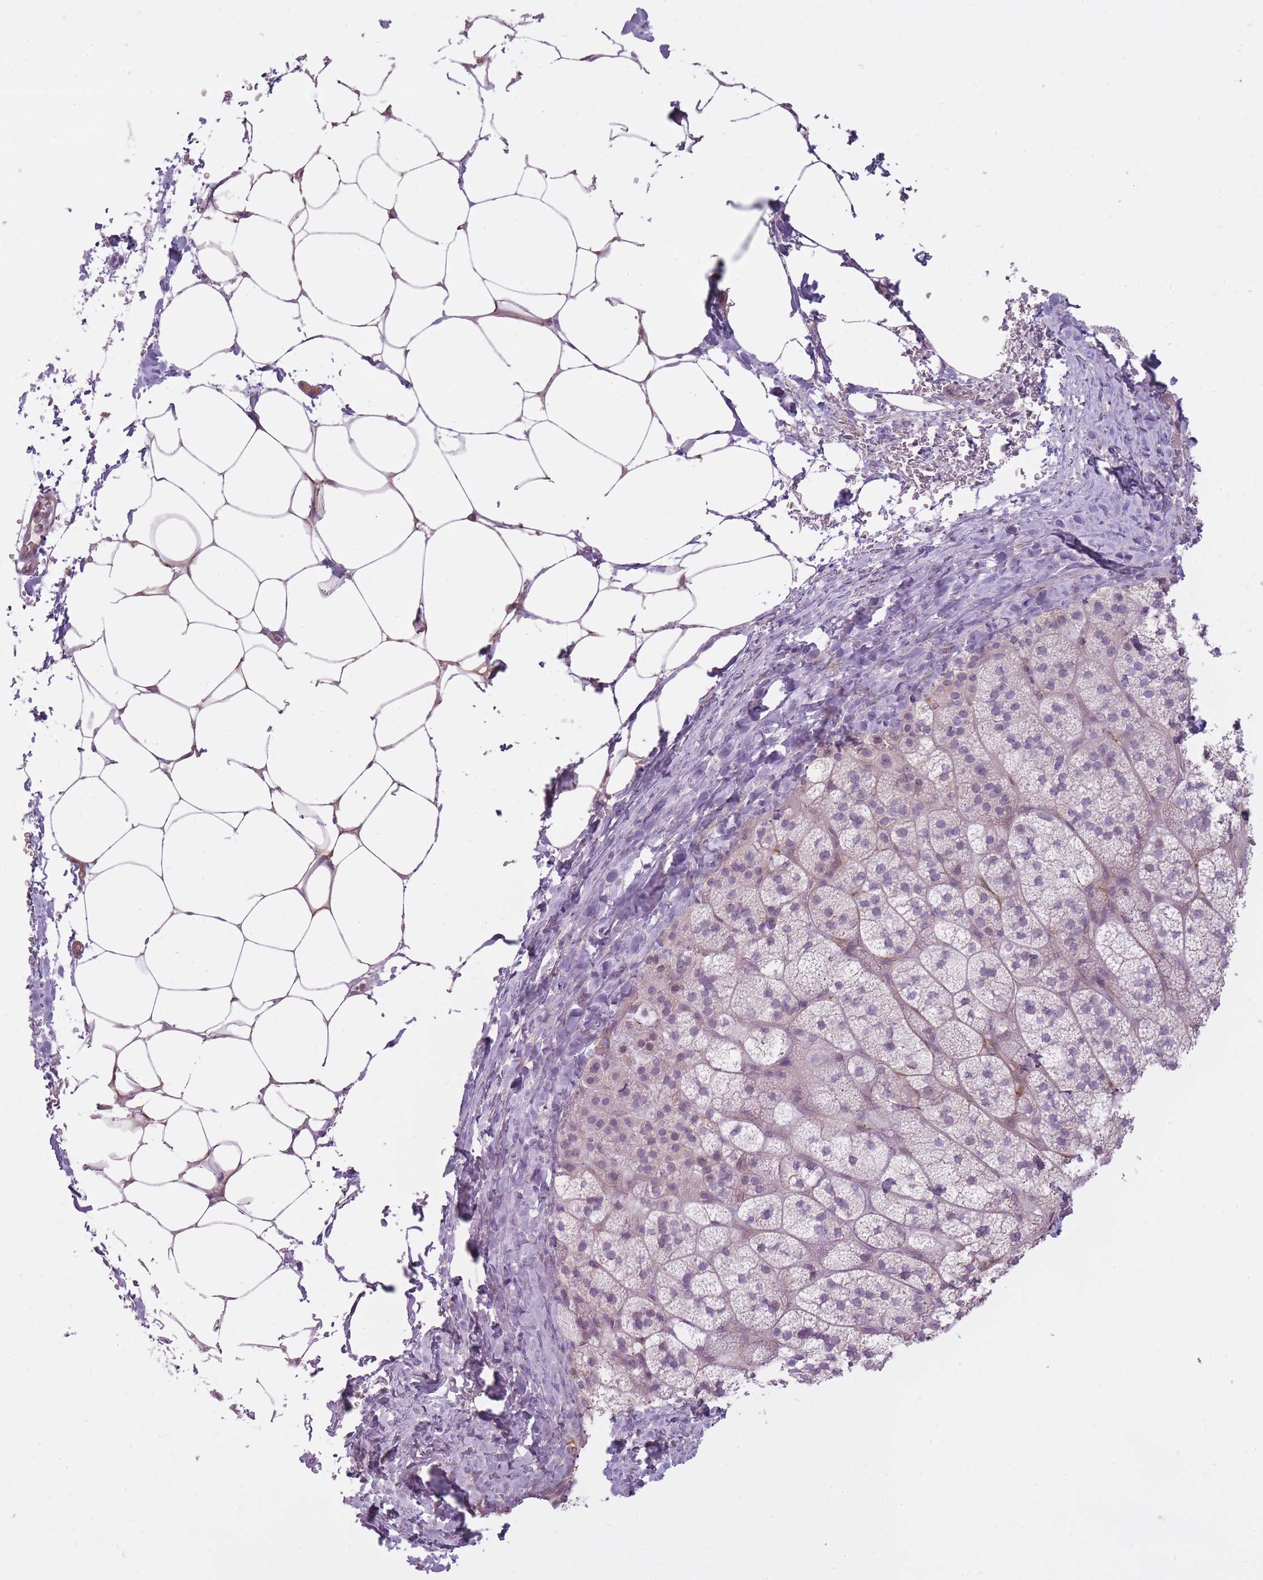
{"staining": {"intensity": "negative", "quantity": "none", "location": "none"}, "tissue": "adrenal gland", "cell_type": "Glandular cells", "image_type": "normal", "snomed": [{"axis": "morphology", "description": "Normal tissue, NOS"}, {"axis": "topography", "description": "Adrenal gland"}], "caption": "Micrograph shows no significant protein positivity in glandular cells of normal adrenal gland. (IHC, brightfield microscopy, high magnification).", "gene": "PGRMC2", "patient": {"sex": "female", "age": 58}}